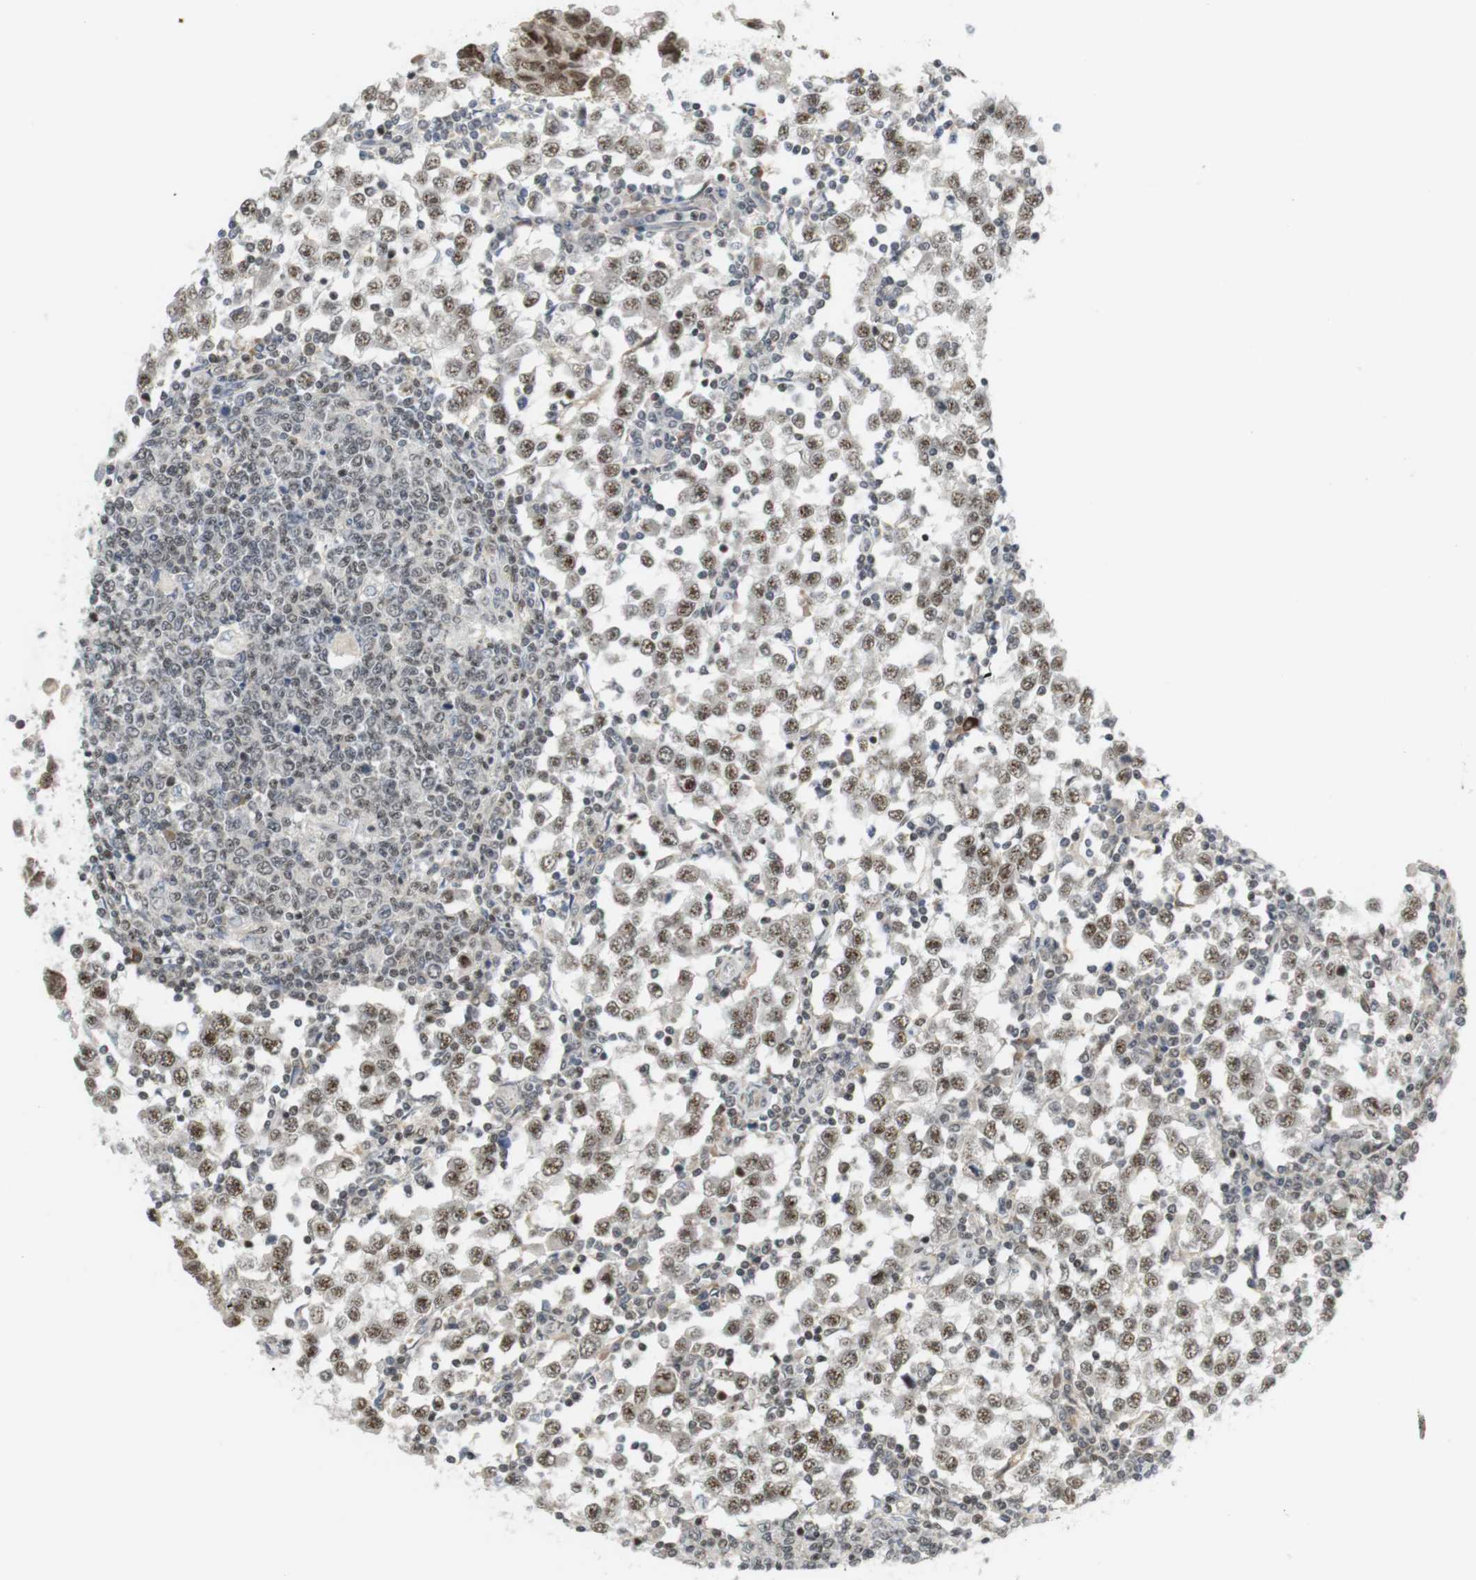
{"staining": {"intensity": "moderate", "quantity": ">75%", "location": "nuclear"}, "tissue": "testis cancer", "cell_type": "Tumor cells", "image_type": "cancer", "snomed": [{"axis": "morphology", "description": "Seminoma, NOS"}, {"axis": "topography", "description": "Testis"}], "caption": "Immunohistochemical staining of human testis cancer (seminoma) exhibits moderate nuclear protein expression in approximately >75% of tumor cells.", "gene": "BRD4", "patient": {"sex": "male", "age": 65}}